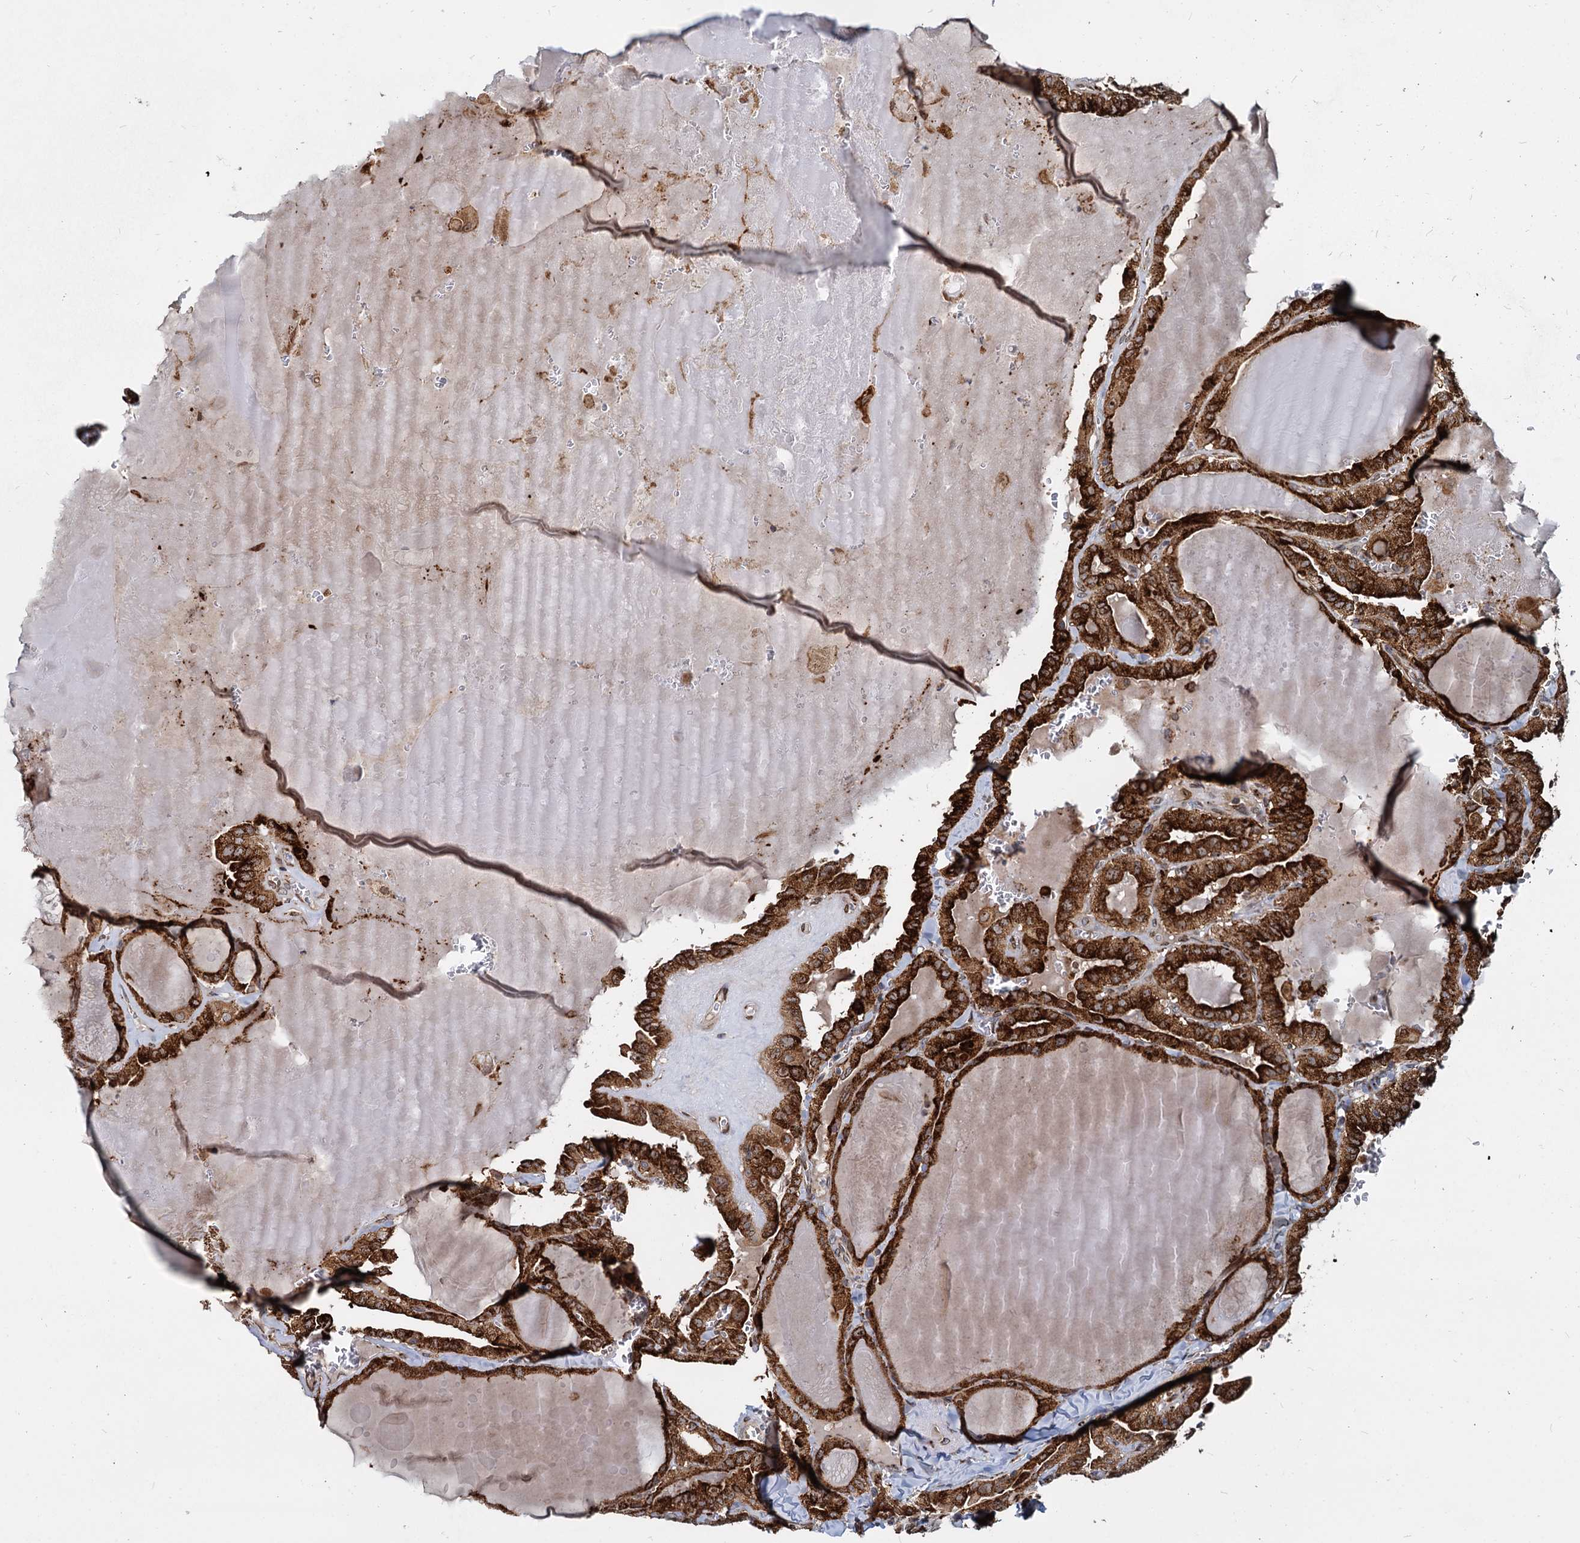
{"staining": {"intensity": "strong", "quantity": ">75%", "location": "cytoplasmic/membranous"}, "tissue": "thyroid cancer", "cell_type": "Tumor cells", "image_type": "cancer", "snomed": [{"axis": "morphology", "description": "Papillary adenocarcinoma, NOS"}, {"axis": "topography", "description": "Thyroid gland"}], "caption": "A high amount of strong cytoplasmic/membranous staining is appreciated in about >75% of tumor cells in thyroid papillary adenocarcinoma tissue.", "gene": "SAAL1", "patient": {"sex": "male", "age": 52}}